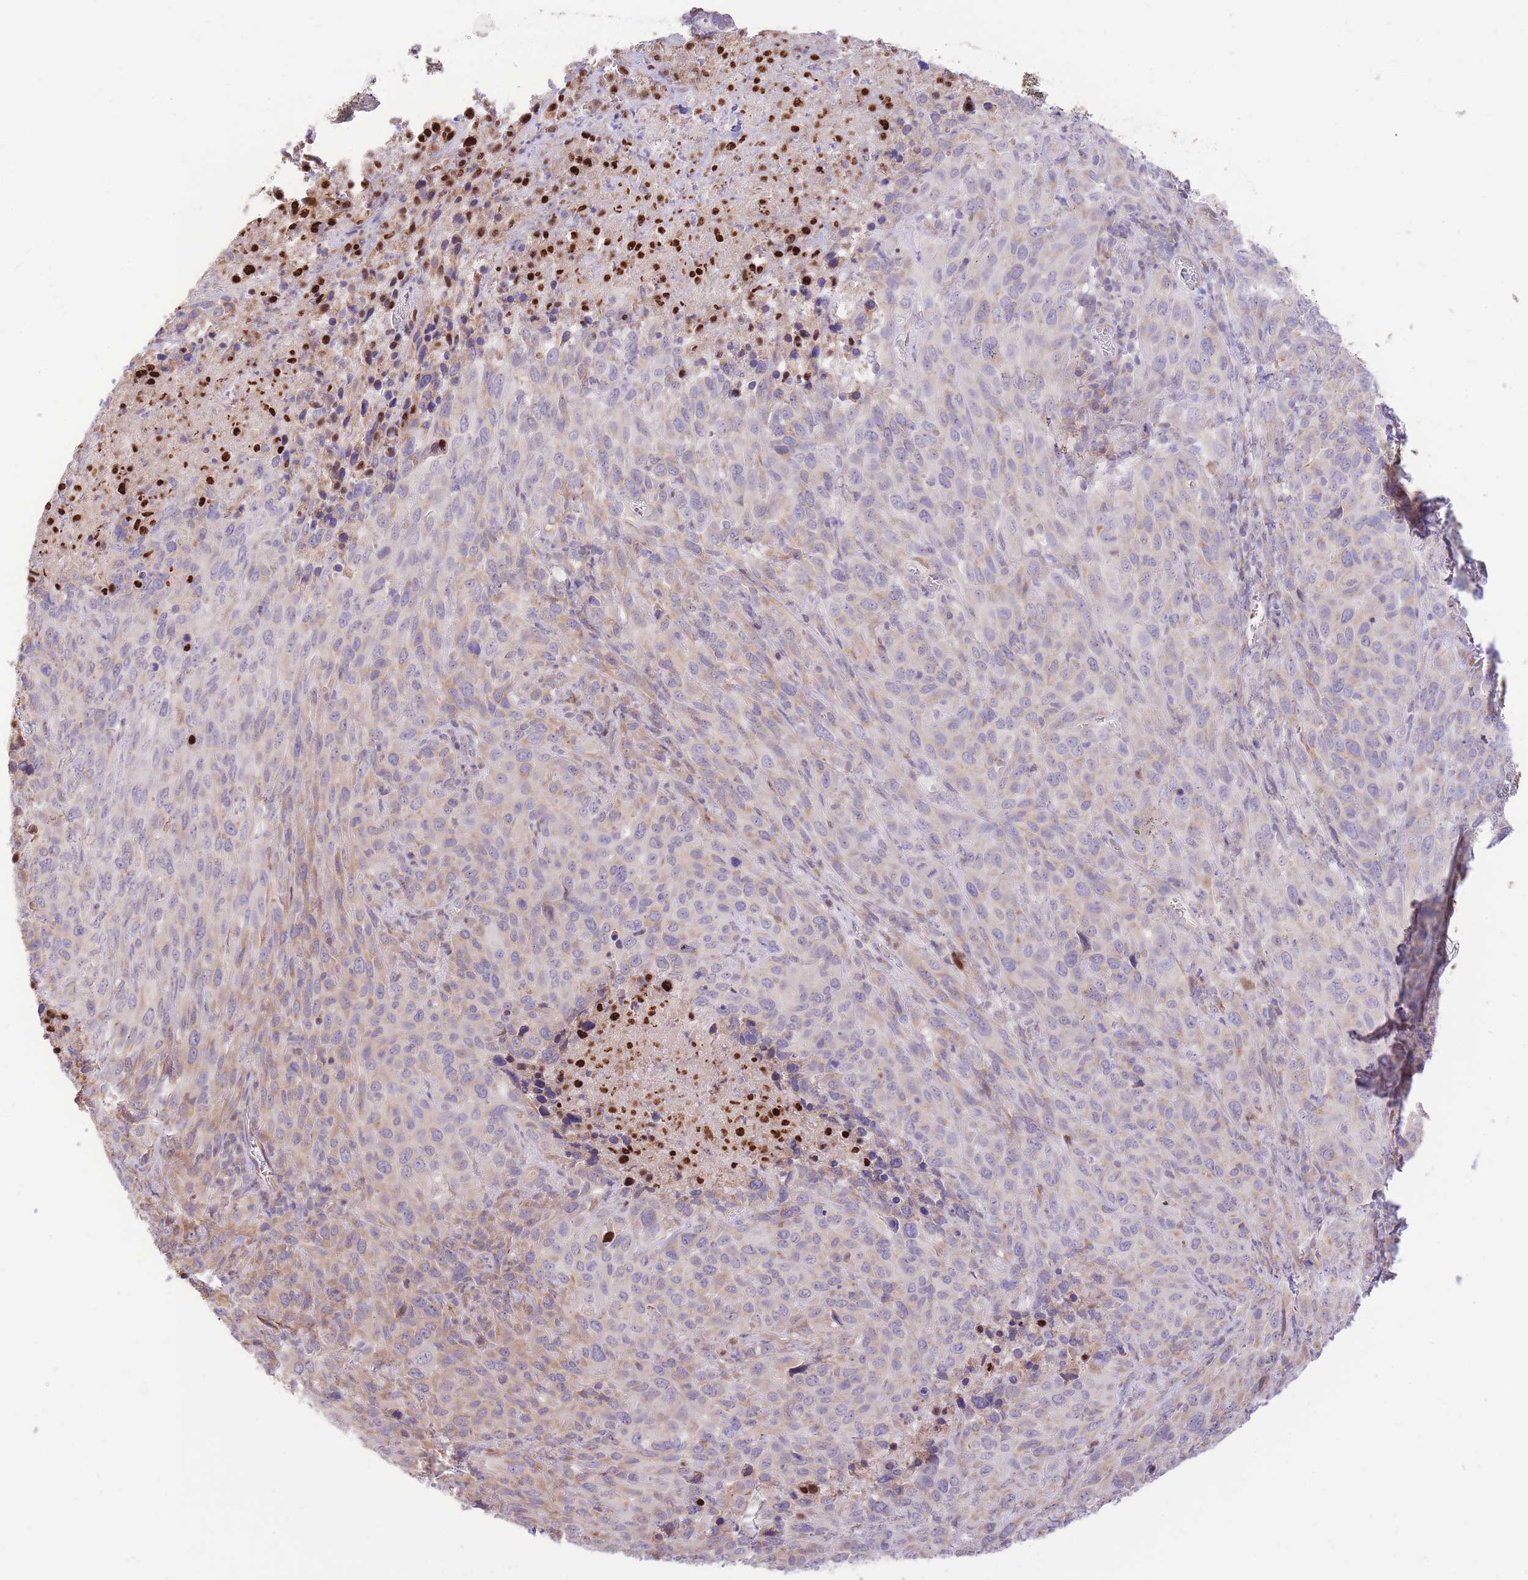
{"staining": {"intensity": "weak", "quantity": "<25%", "location": "cytoplasmic/membranous"}, "tissue": "cervical cancer", "cell_type": "Tumor cells", "image_type": "cancer", "snomed": [{"axis": "morphology", "description": "Squamous cell carcinoma, NOS"}, {"axis": "topography", "description": "Cervix"}], "caption": "Immunohistochemistry photomicrograph of neoplastic tissue: human cervical squamous cell carcinoma stained with DAB reveals no significant protein positivity in tumor cells.", "gene": "TOPAZ1", "patient": {"sex": "female", "age": 51}}